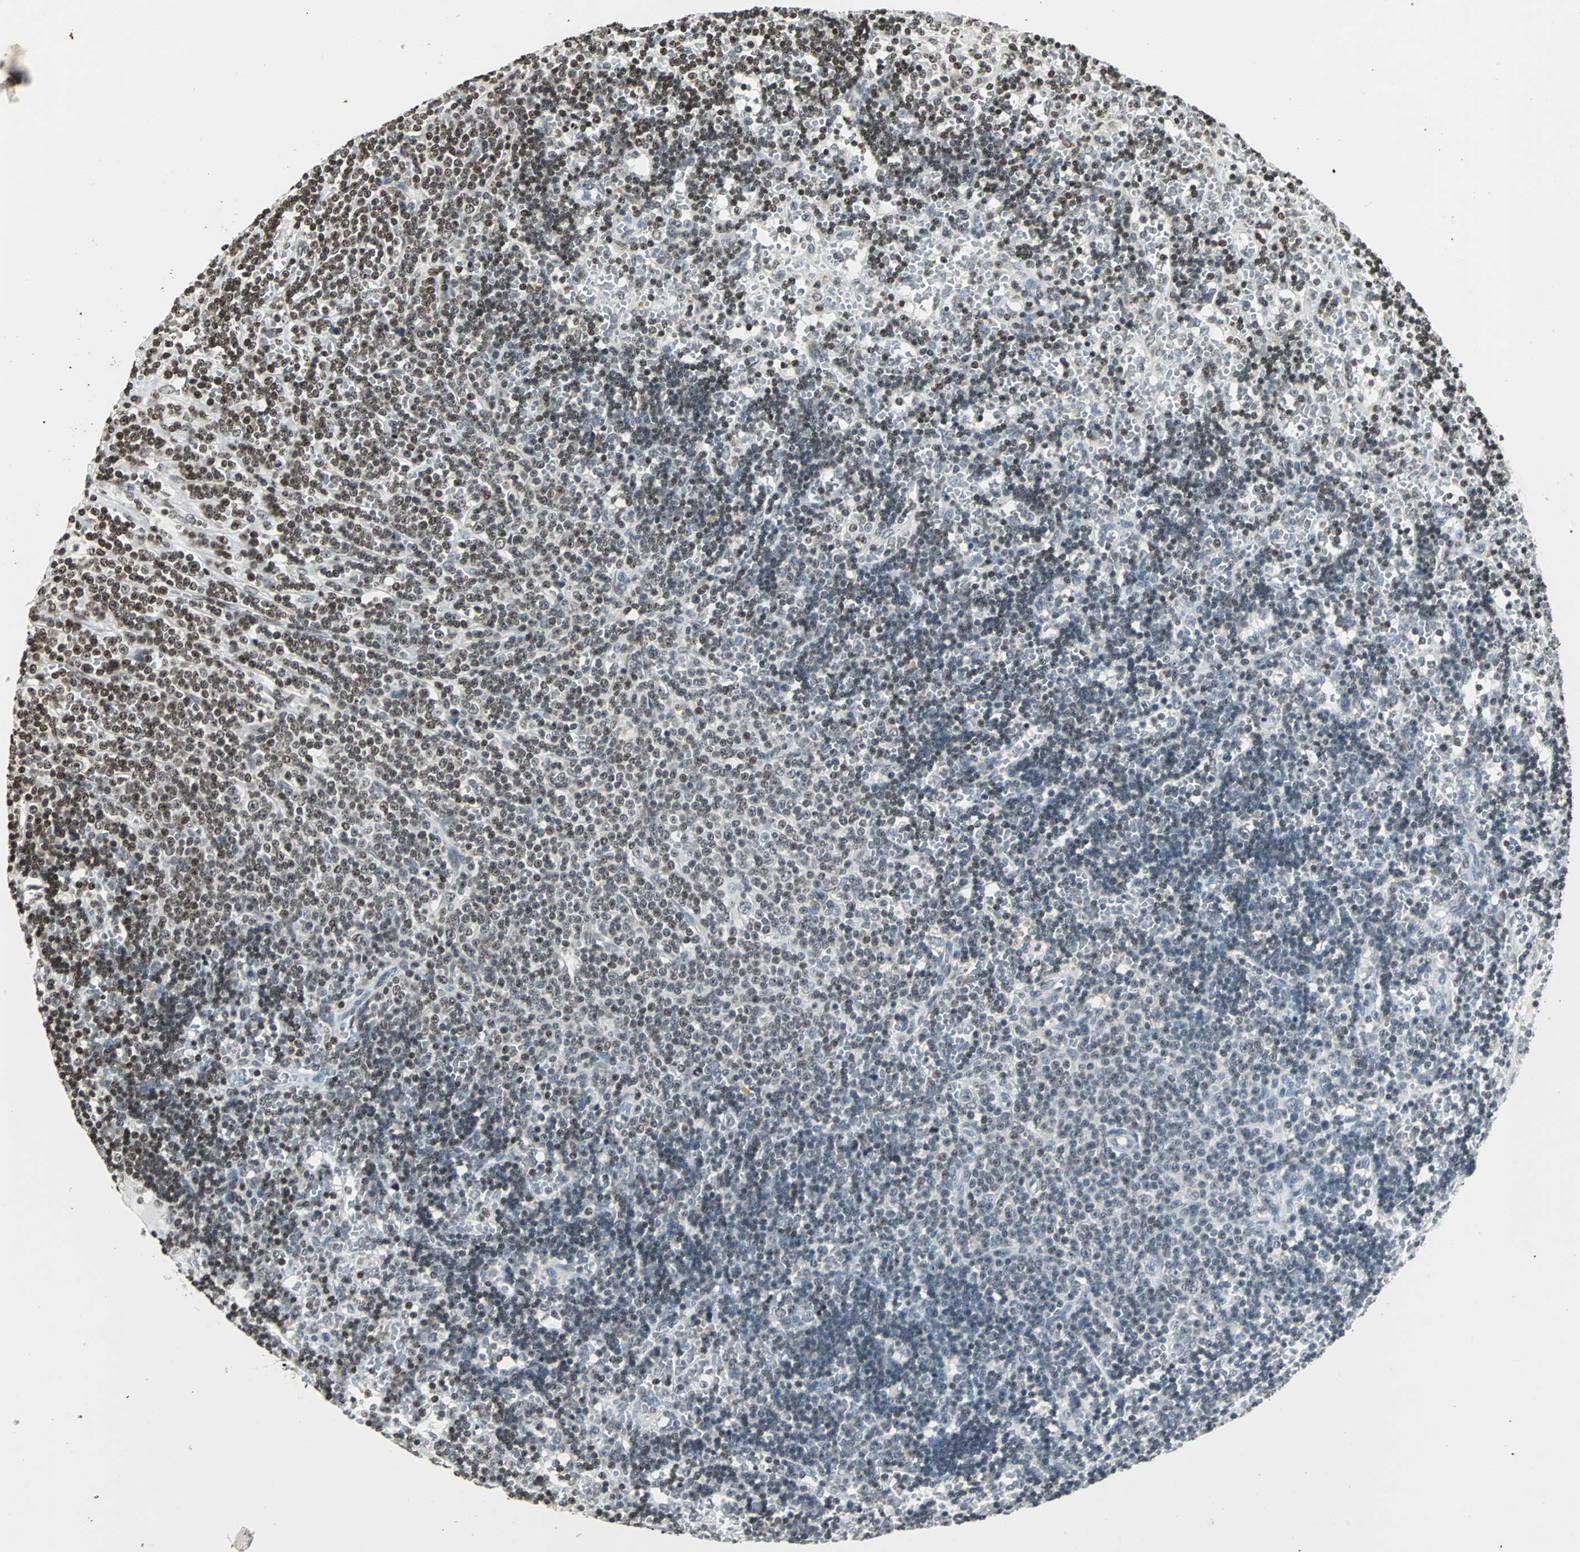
{"staining": {"intensity": "strong", "quantity": "25%-75%", "location": "nuclear"}, "tissue": "lymphoma", "cell_type": "Tumor cells", "image_type": "cancer", "snomed": [{"axis": "morphology", "description": "Malignant lymphoma, non-Hodgkin's type, Low grade"}, {"axis": "topography", "description": "Spleen"}], "caption": "Protein staining displays strong nuclear positivity in approximately 25%-75% of tumor cells in lymphoma.", "gene": "PAXIP1", "patient": {"sex": "male", "age": 60}}